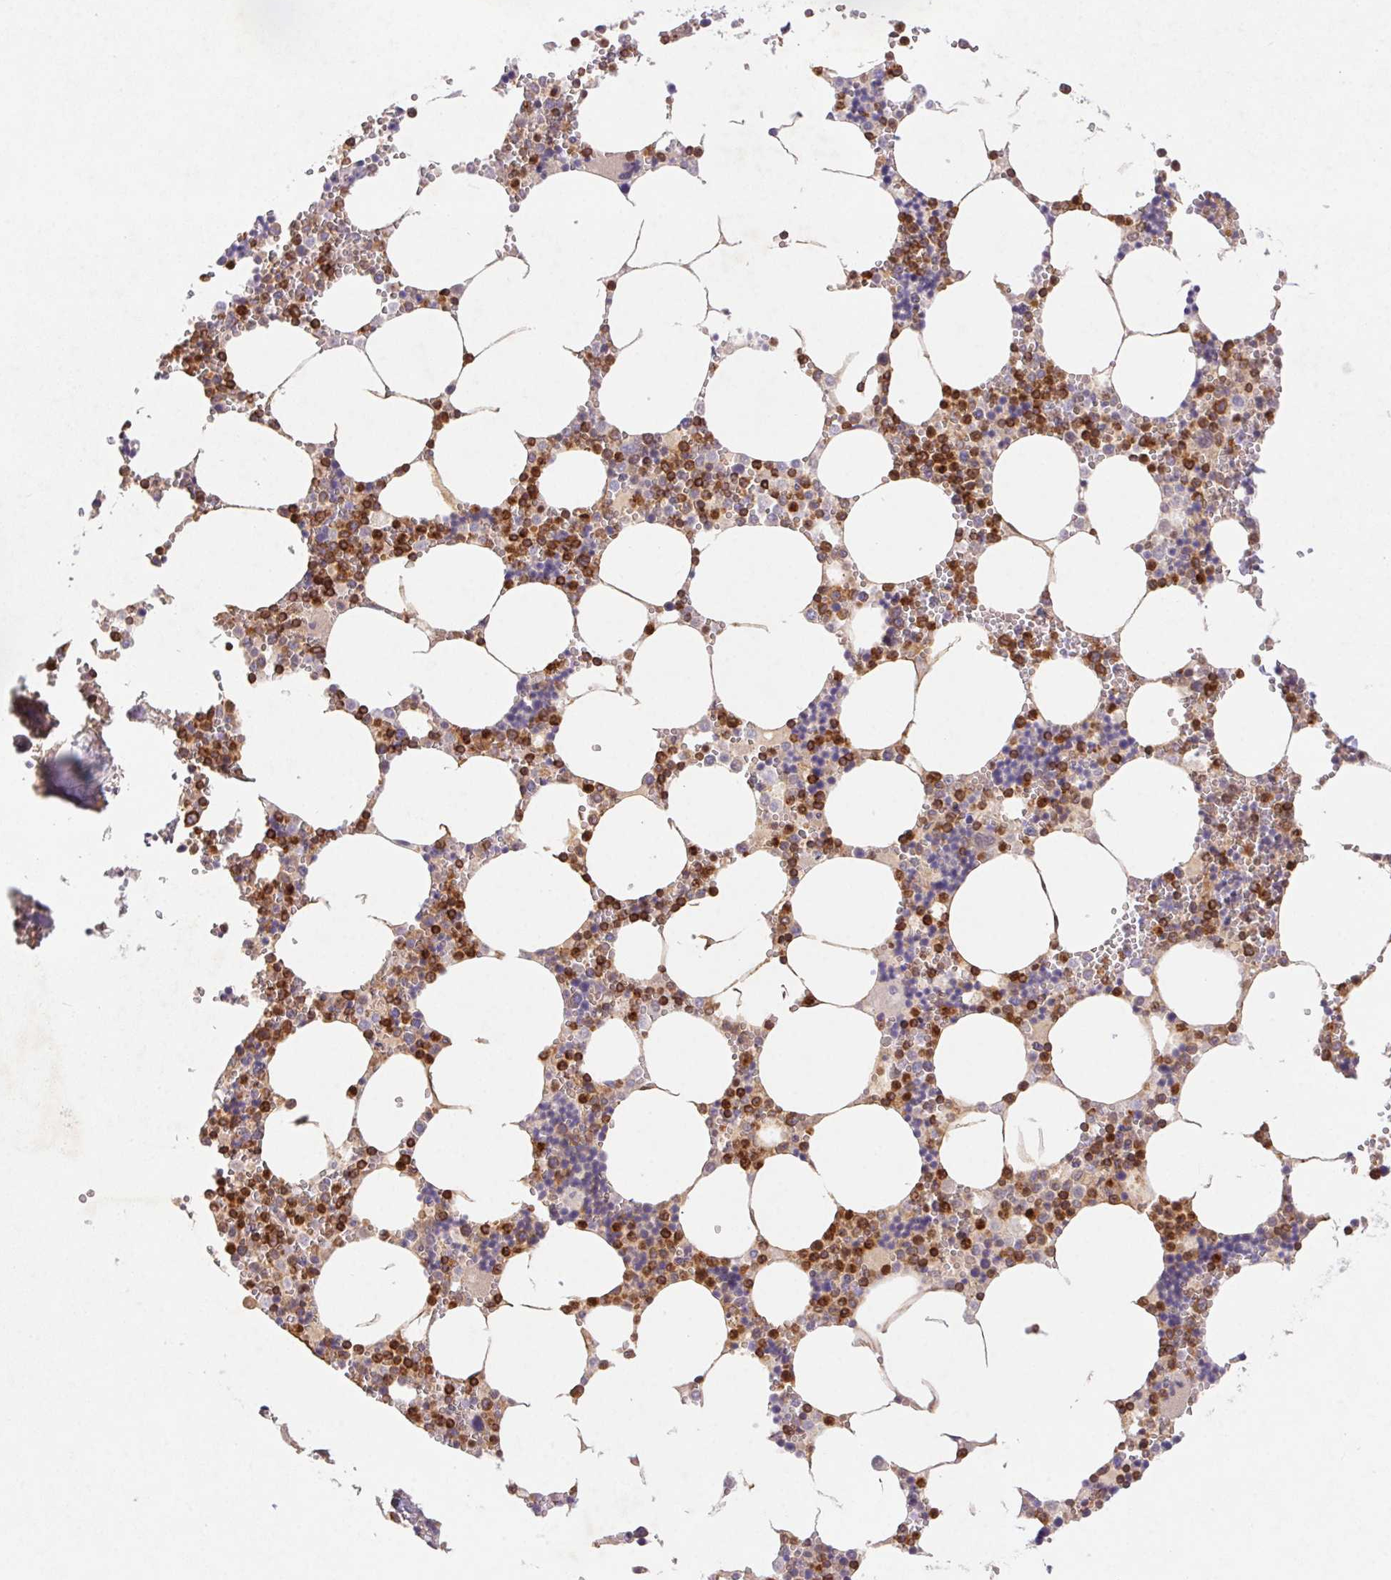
{"staining": {"intensity": "strong", "quantity": "25%-75%", "location": "cytoplasmic/membranous"}, "tissue": "bone marrow", "cell_type": "Hematopoietic cells", "image_type": "normal", "snomed": [{"axis": "morphology", "description": "Normal tissue, NOS"}, {"axis": "topography", "description": "Bone marrow"}], "caption": "Human bone marrow stained with a brown dye demonstrates strong cytoplasmic/membranous positive positivity in about 25%-75% of hematopoietic cells.", "gene": "APBB1IP", "patient": {"sex": "male", "age": 54}}